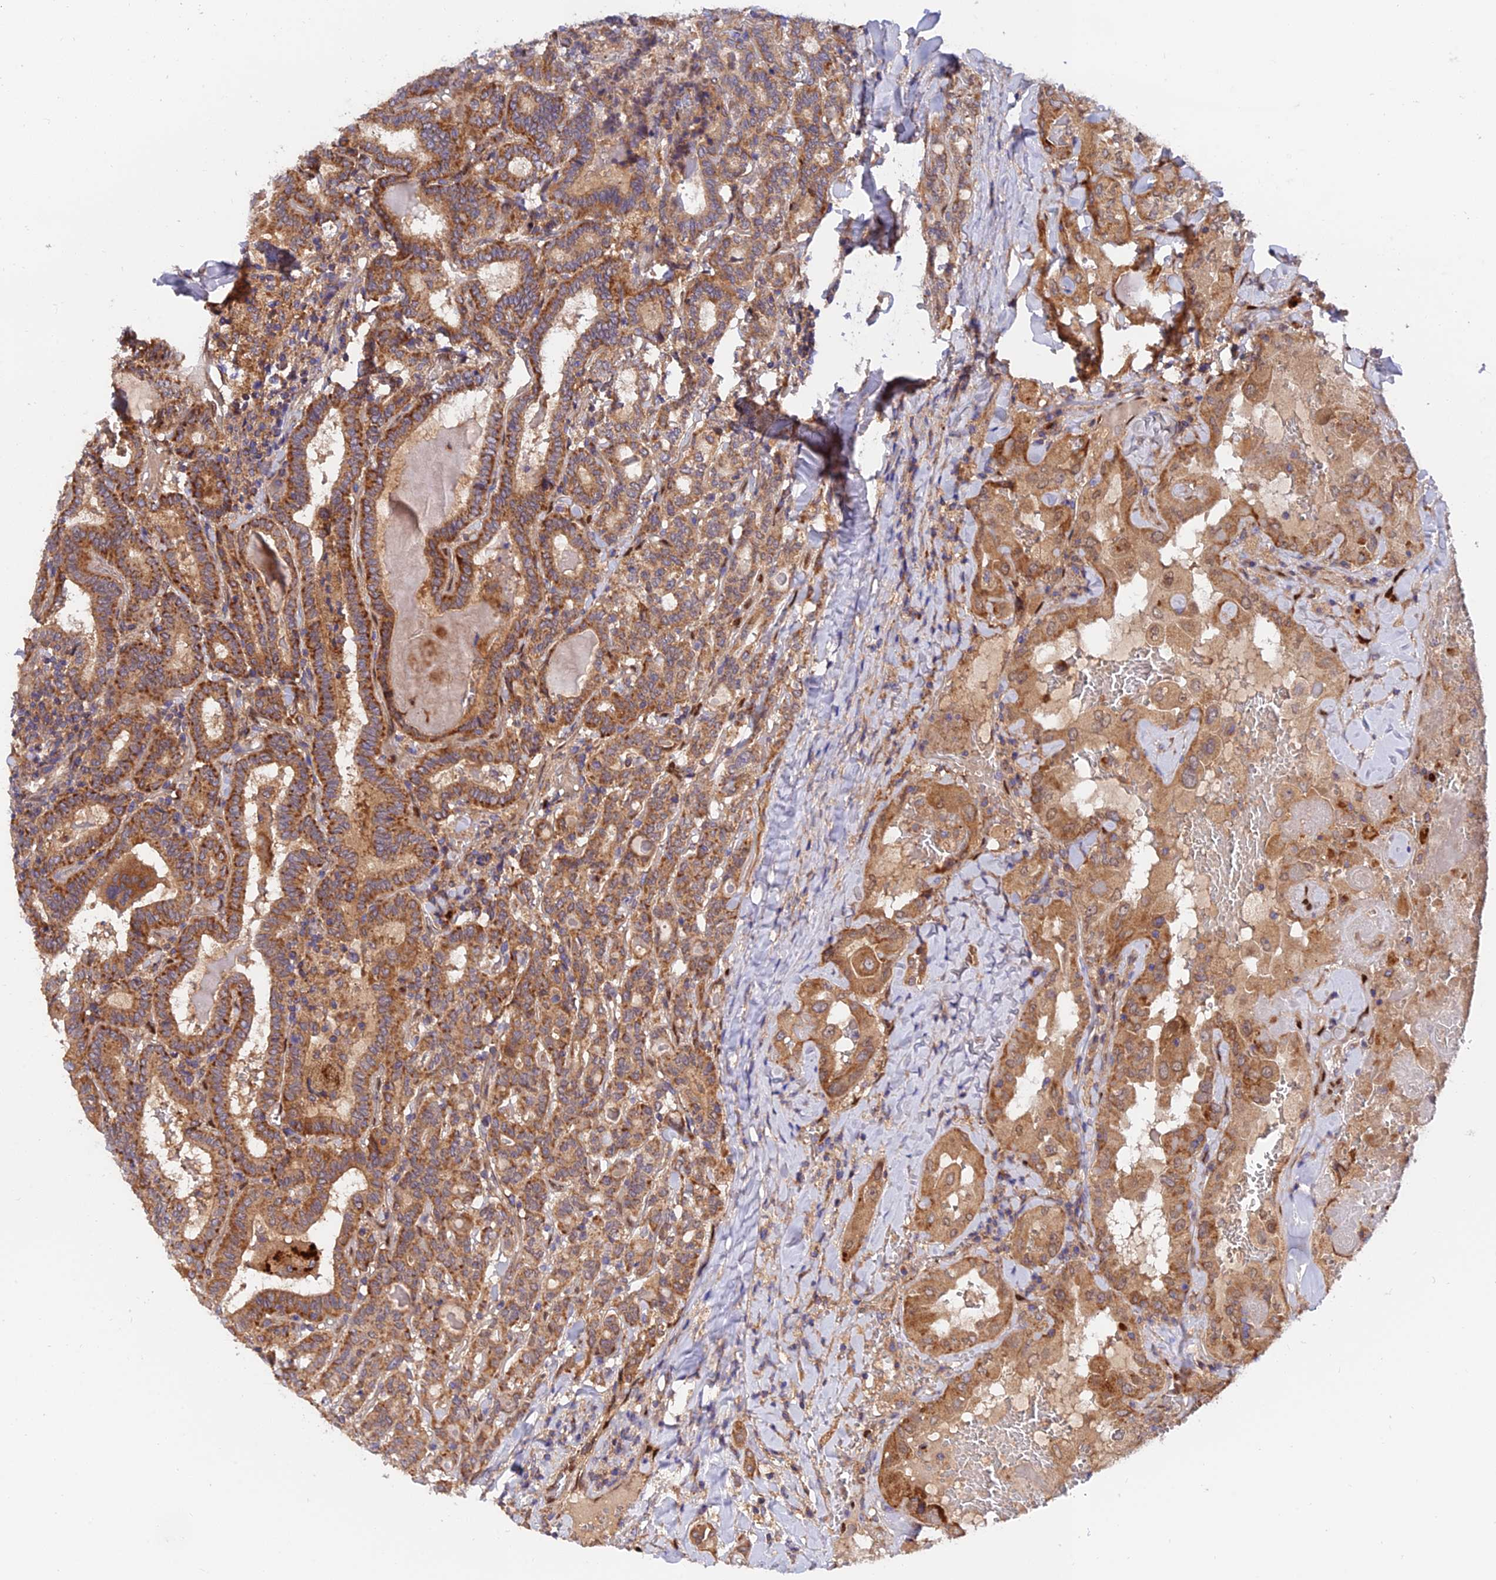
{"staining": {"intensity": "strong", "quantity": ">75%", "location": "cytoplasmic/membranous"}, "tissue": "thyroid cancer", "cell_type": "Tumor cells", "image_type": "cancer", "snomed": [{"axis": "morphology", "description": "Papillary adenocarcinoma, NOS"}, {"axis": "topography", "description": "Thyroid gland"}], "caption": "Papillary adenocarcinoma (thyroid) stained with immunohistochemistry displays strong cytoplasmic/membranous staining in approximately >75% of tumor cells.", "gene": "PODNL1", "patient": {"sex": "female", "age": 72}}